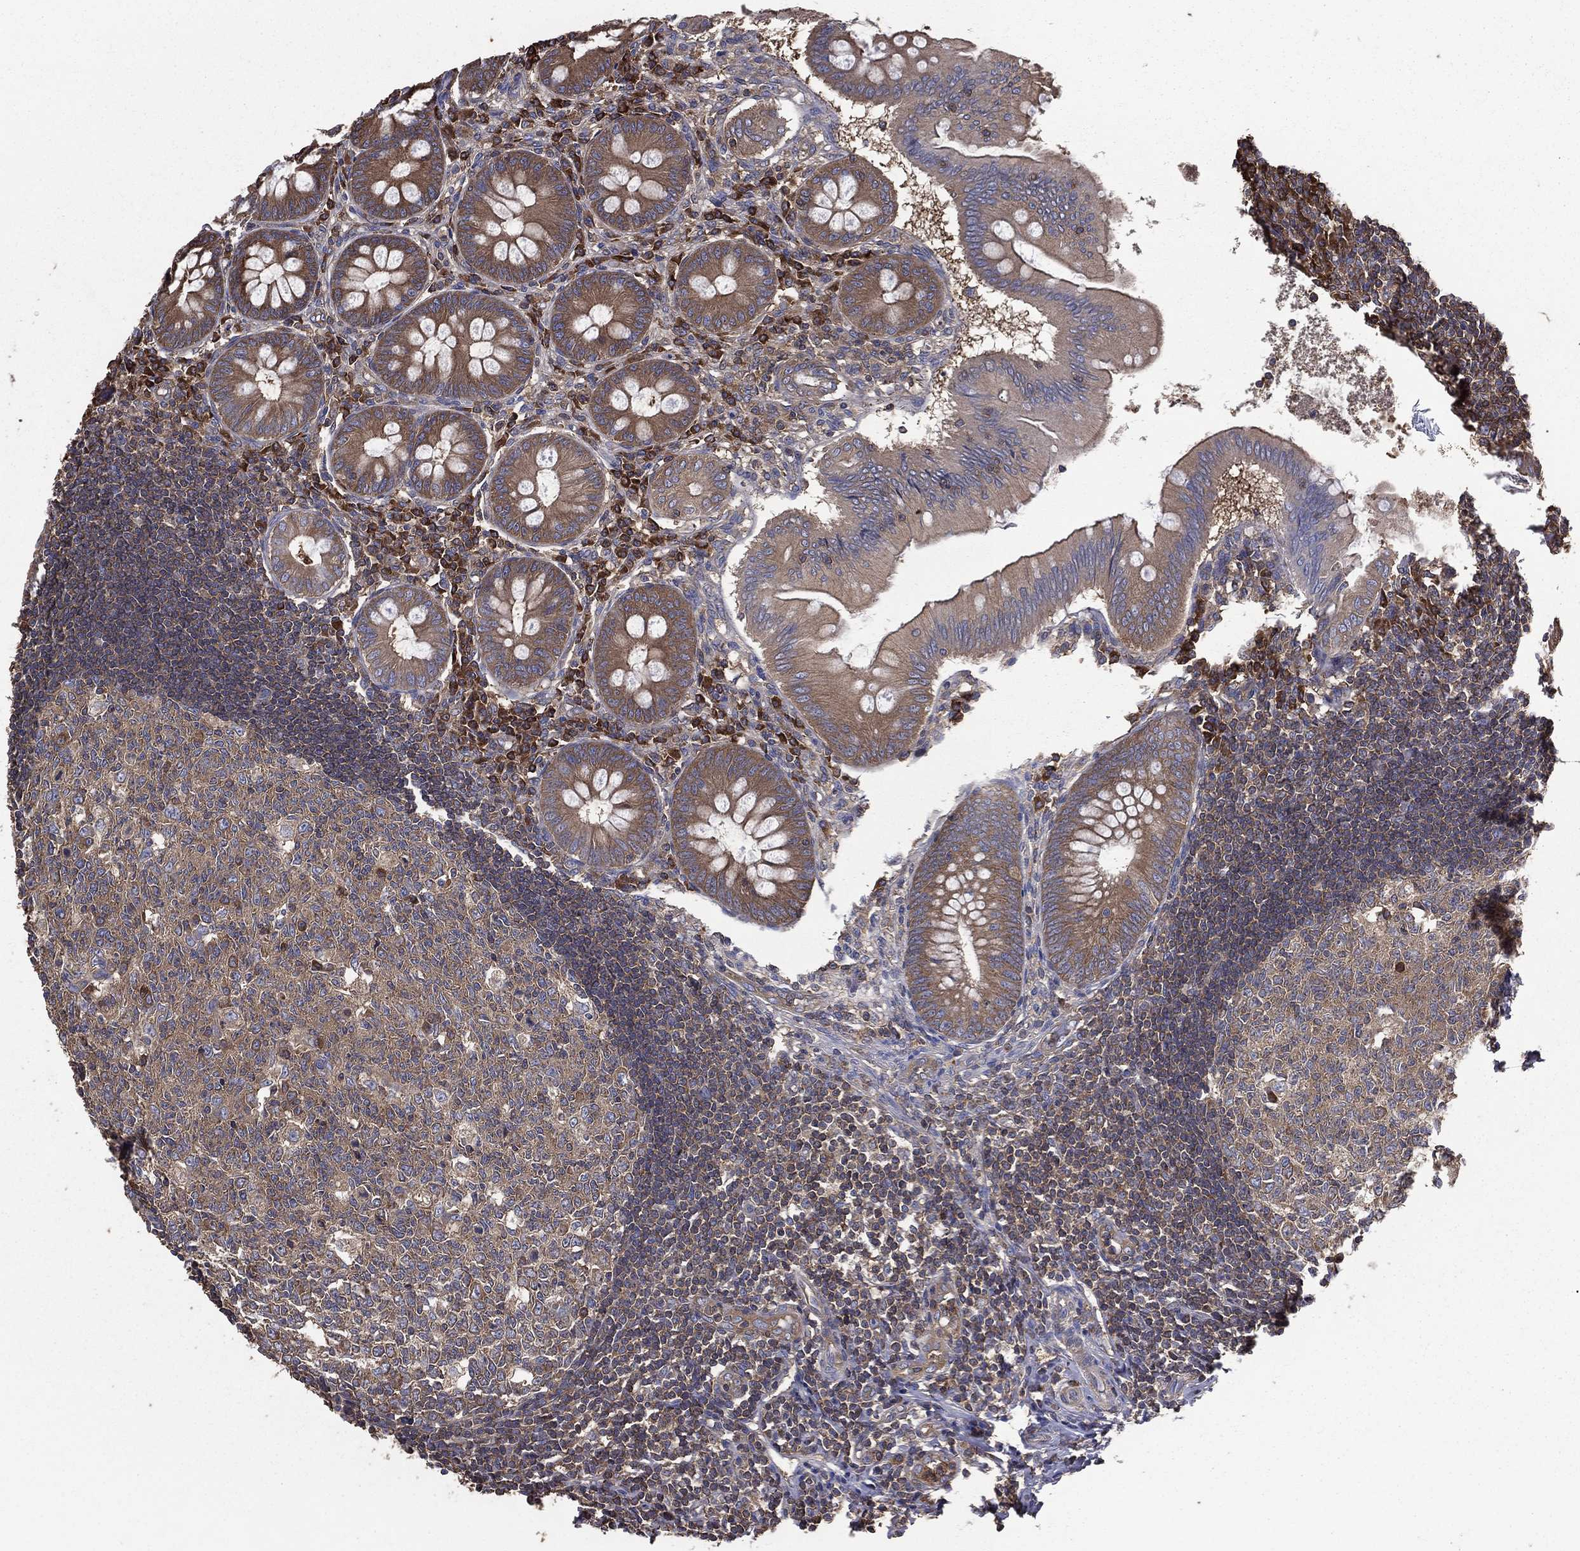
{"staining": {"intensity": "moderate", "quantity": "25%-75%", "location": "cytoplasmic/membranous"}, "tissue": "appendix", "cell_type": "Glandular cells", "image_type": "normal", "snomed": [{"axis": "morphology", "description": "Normal tissue, NOS"}, {"axis": "morphology", "description": "Inflammation, NOS"}, {"axis": "topography", "description": "Appendix"}], "caption": "Appendix stained with DAB immunohistochemistry (IHC) shows medium levels of moderate cytoplasmic/membranous staining in about 25%-75% of glandular cells.", "gene": "SARS1", "patient": {"sex": "male", "age": 16}}